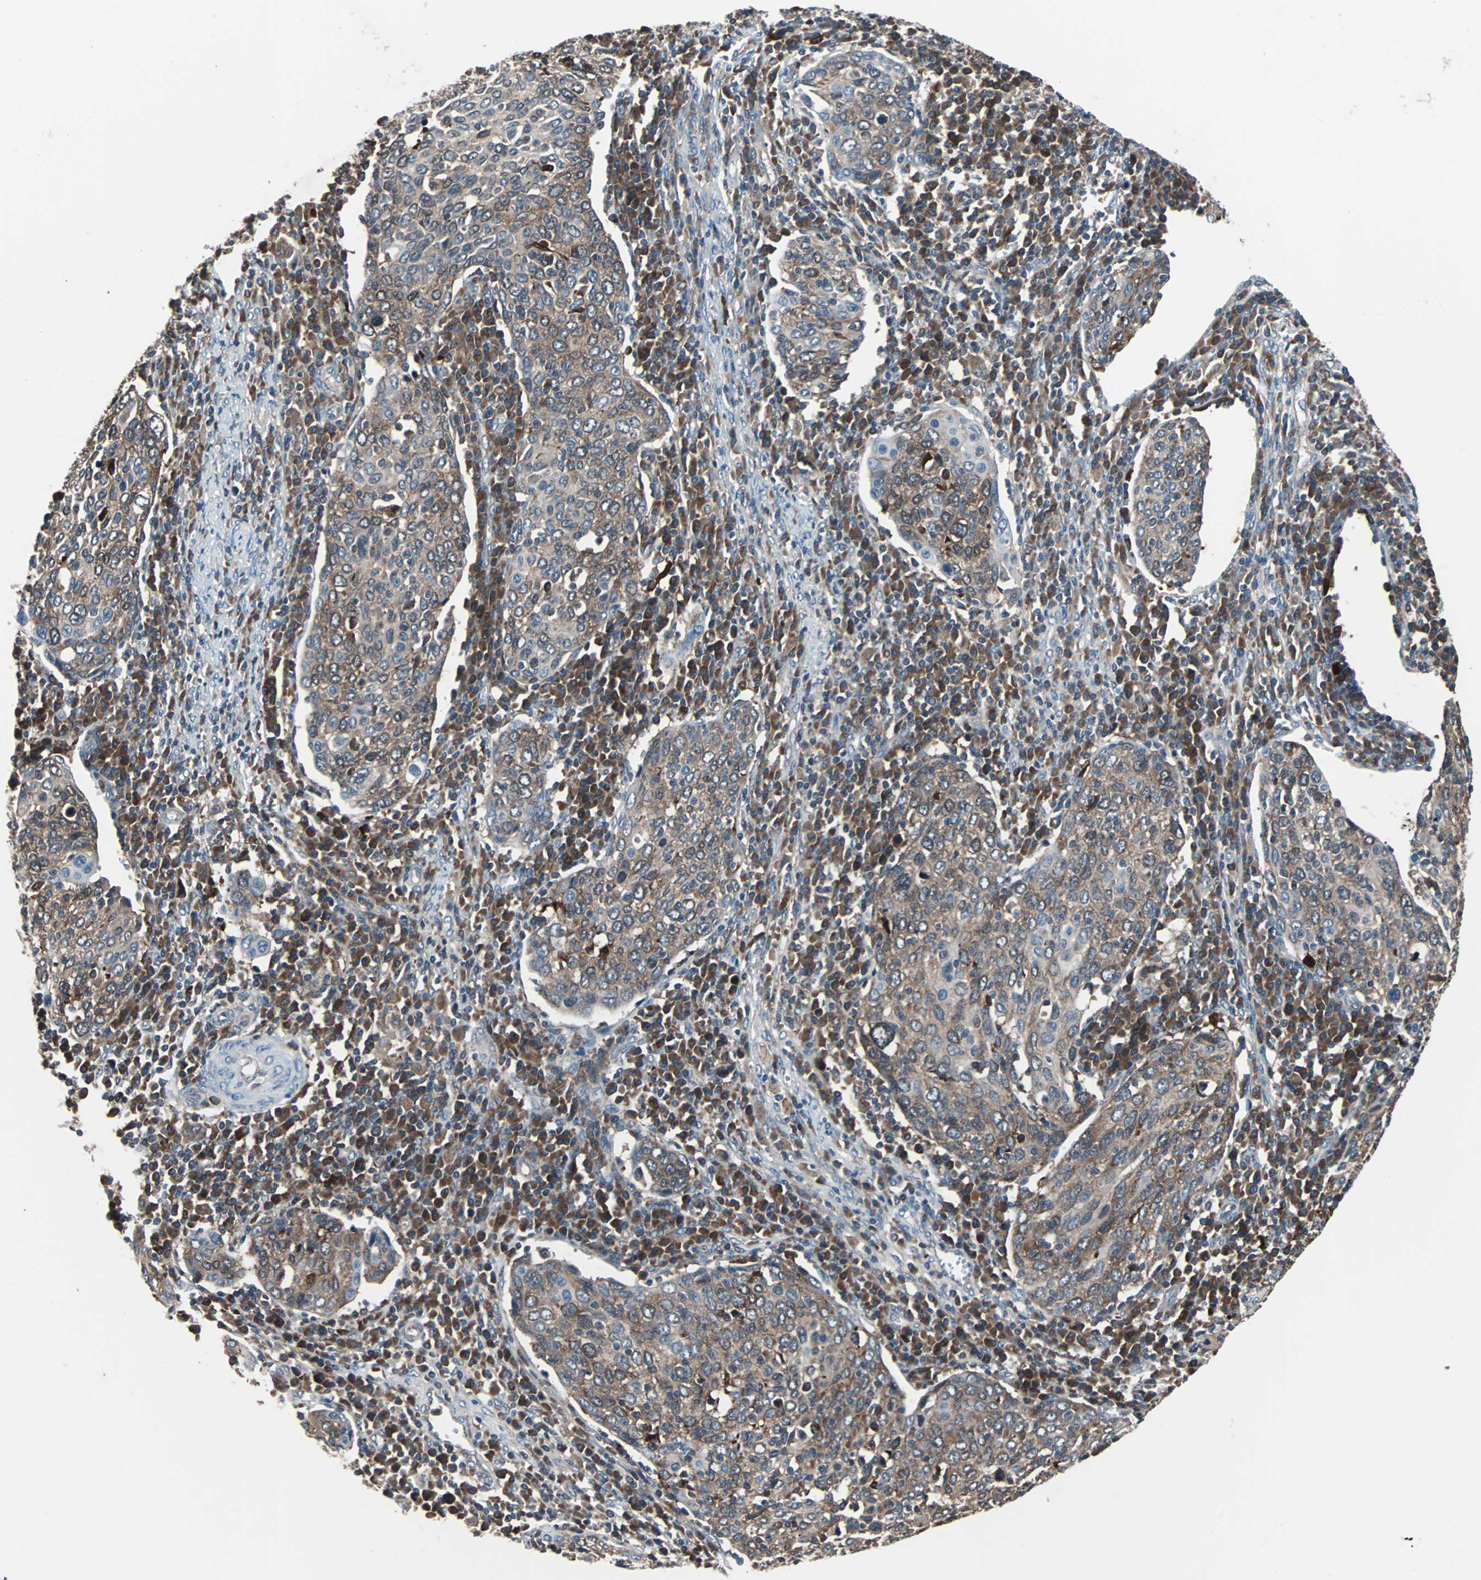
{"staining": {"intensity": "weak", "quantity": ">75%", "location": "cytoplasmic/membranous"}, "tissue": "cervical cancer", "cell_type": "Tumor cells", "image_type": "cancer", "snomed": [{"axis": "morphology", "description": "Squamous cell carcinoma, NOS"}, {"axis": "topography", "description": "Cervix"}], "caption": "The histopathology image displays immunohistochemical staining of cervical cancer (squamous cell carcinoma). There is weak cytoplasmic/membranous staining is appreciated in approximately >75% of tumor cells. (DAB (3,3'-diaminobenzidine) = brown stain, brightfield microscopy at high magnification).", "gene": "PAK1", "patient": {"sex": "female", "age": 40}}